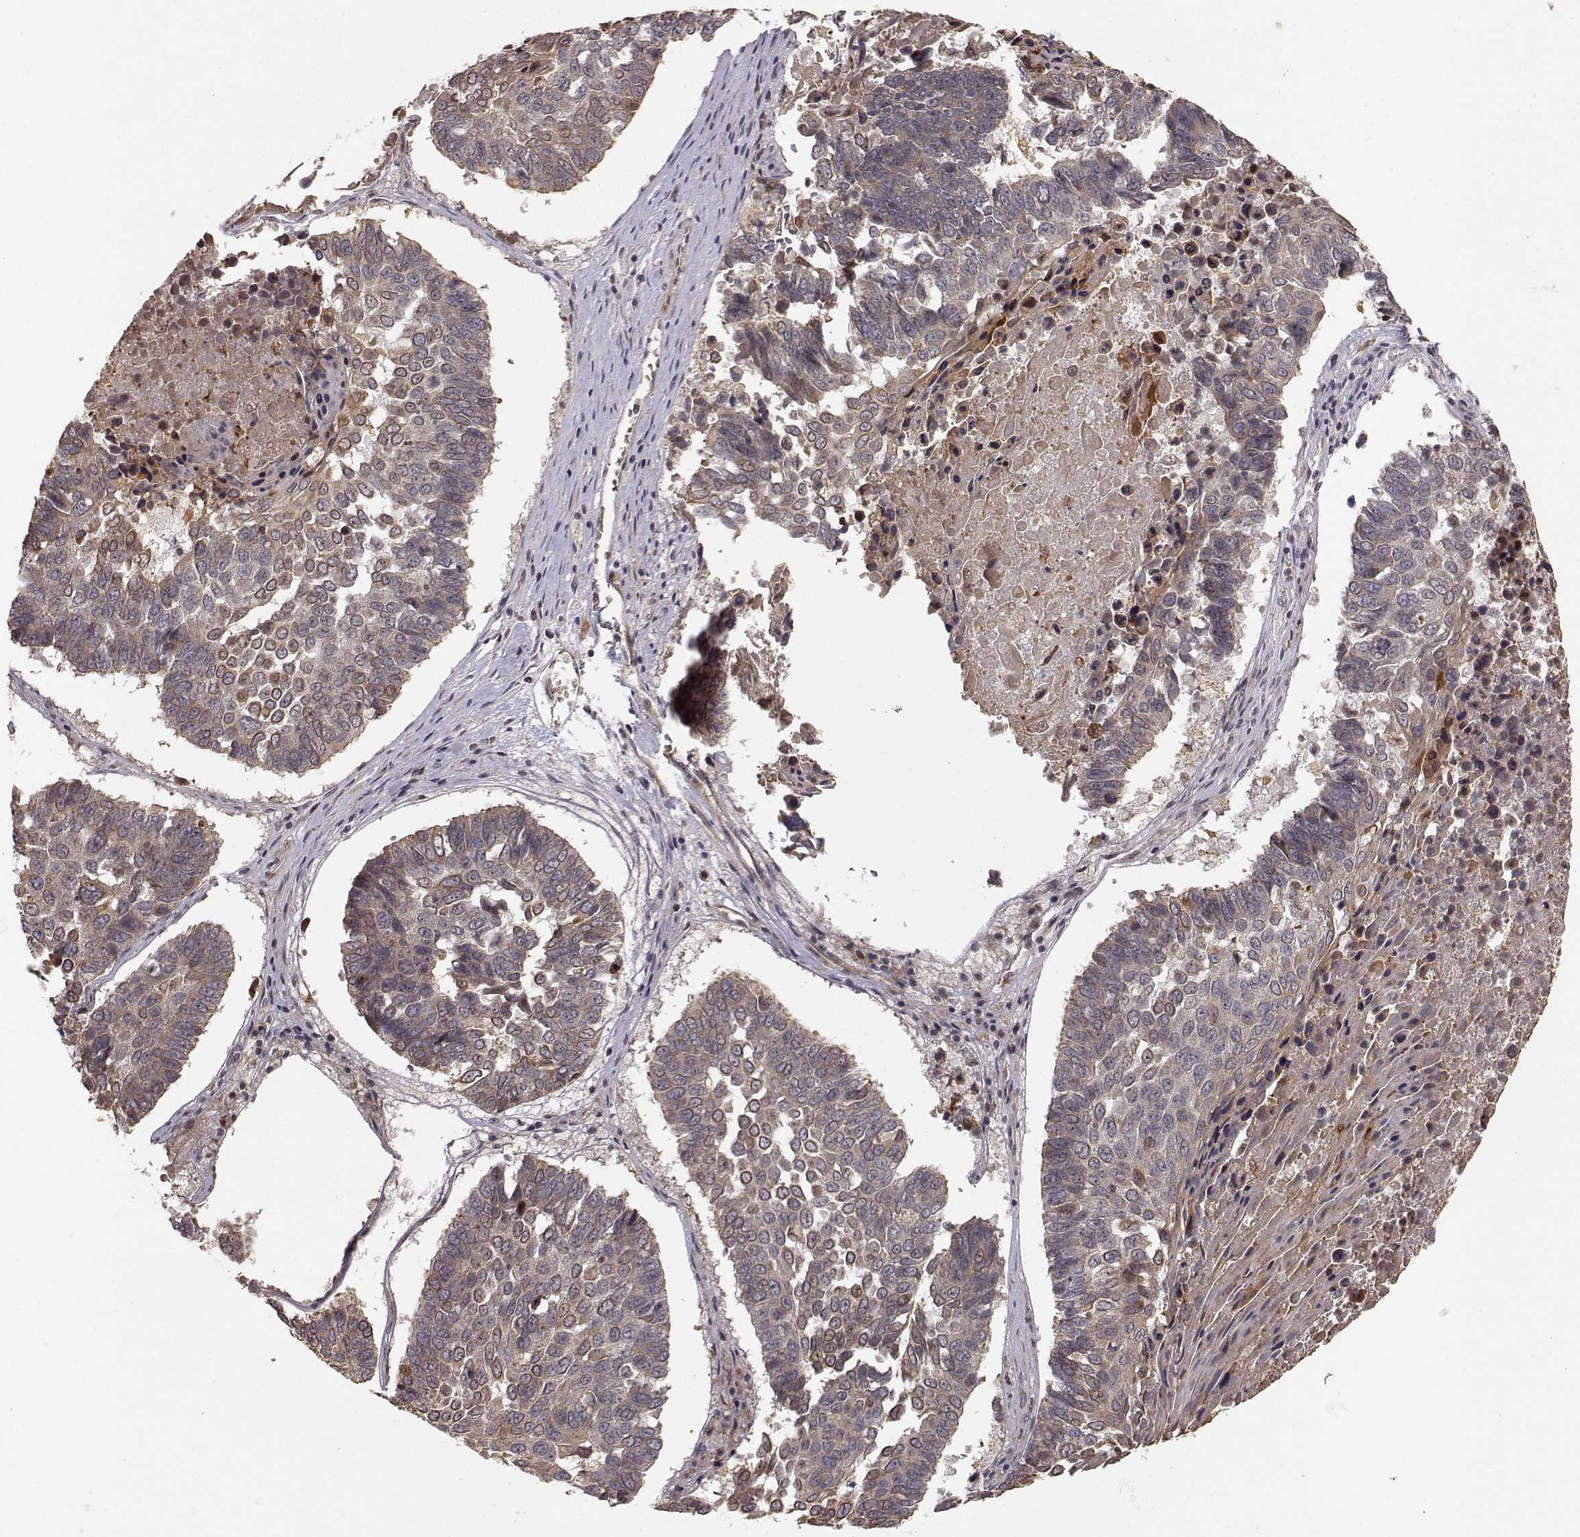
{"staining": {"intensity": "moderate", "quantity": "<25%", "location": "cytoplasmic/membranous"}, "tissue": "lung cancer", "cell_type": "Tumor cells", "image_type": "cancer", "snomed": [{"axis": "morphology", "description": "Squamous cell carcinoma, NOS"}, {"axis": "topography", "description": "Lung"}], "caption": "Immunohistochemical staining of lung squamous cell carcinoma displays low levels of moderate cytoplasmic/membranous protein expression in approximately <25% of tumor cells.", "gene": "APC", "patient": {"sex": "male", "age": 73}}